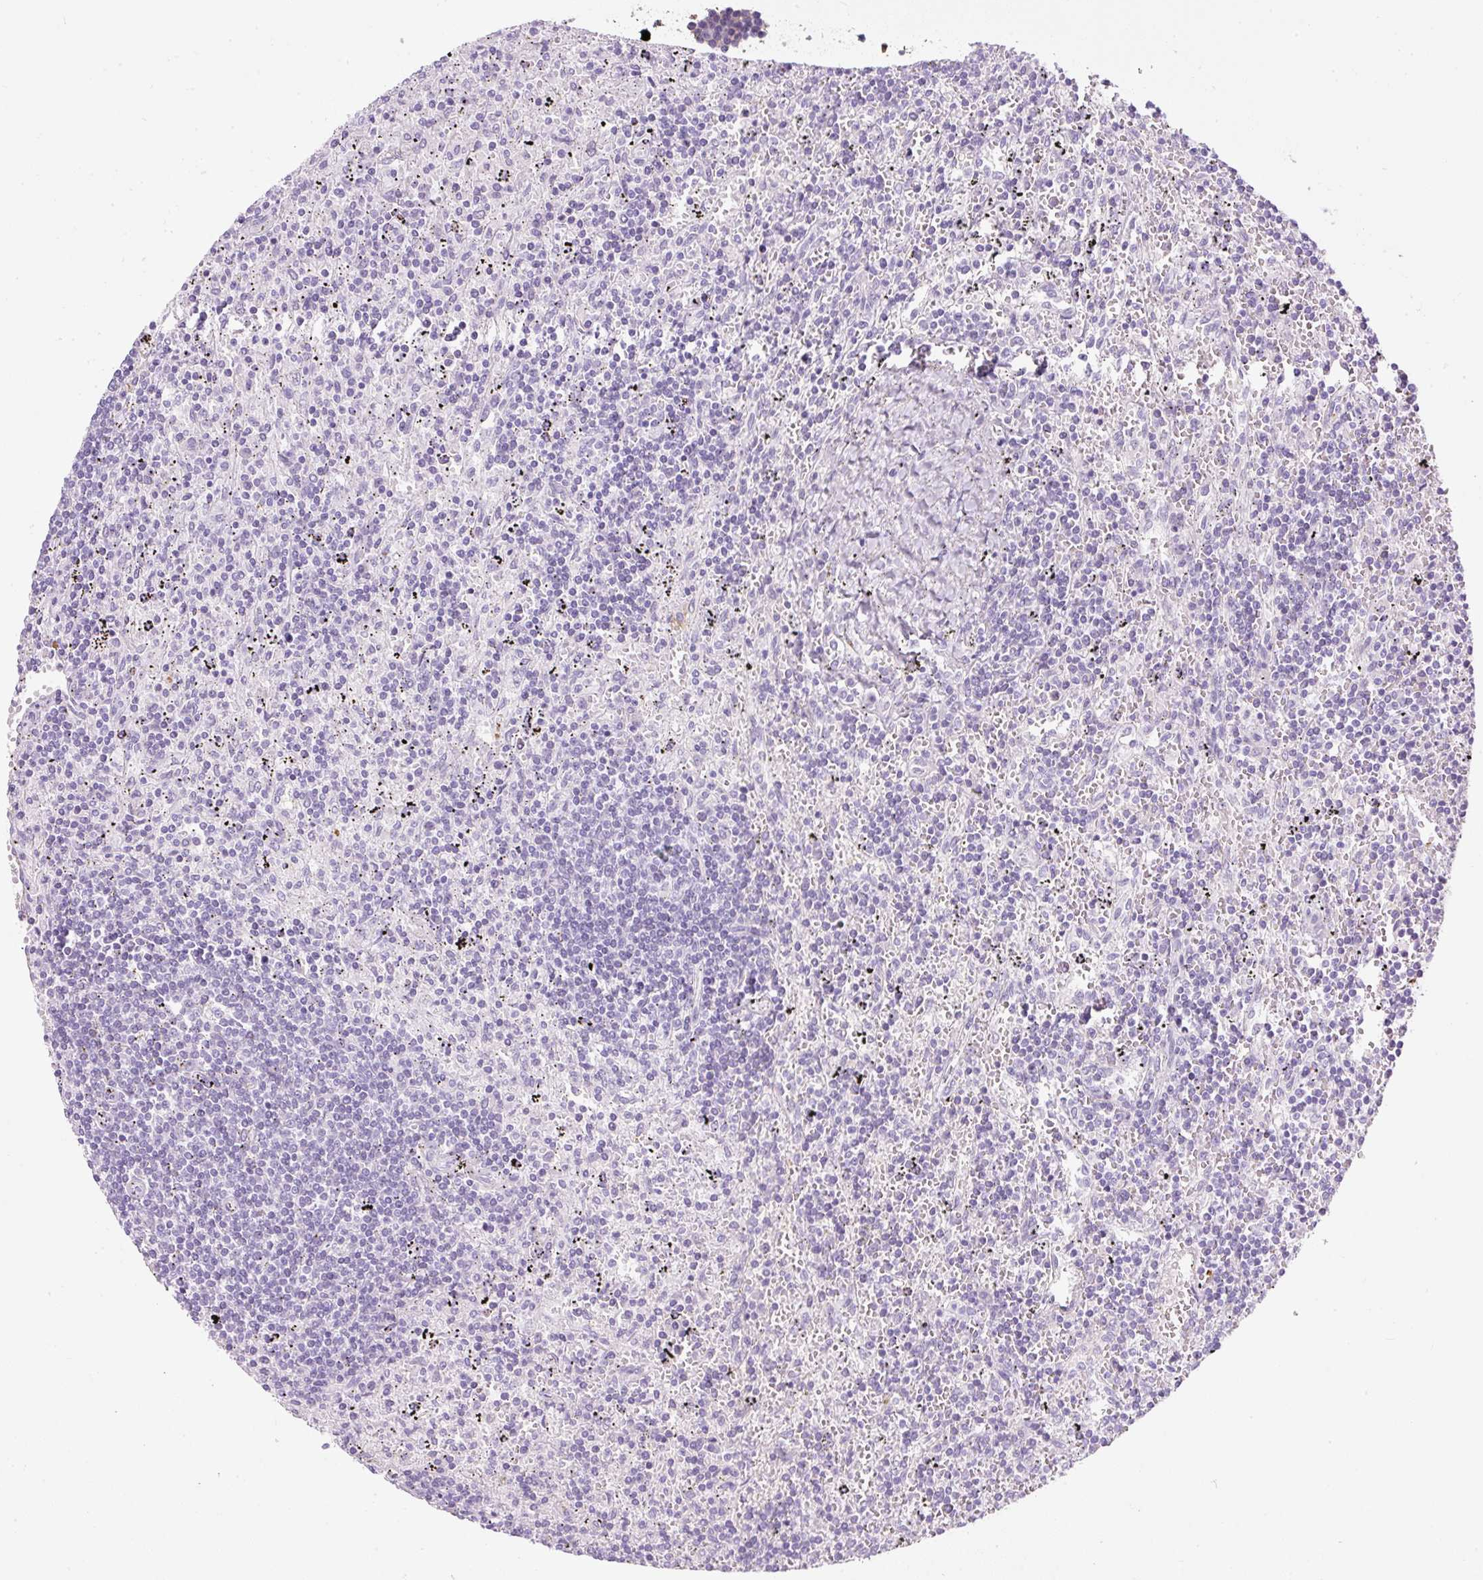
{"staining": {"intensity": "negative", "quantity": "none", "location": "none"}, "tissue": "lymphoma", "cell_type": "Tumor cells", "image_type": "cancer", "snomed": [{"axis": "morphology", "description": "Malignant lymphoma, non-Hodgkin's type, Low grade"}, {"axis": "topography", "description": "Spleen"}], "caption": "This image is of malignant lymphoma, non-Hodgkin's type (low-grade) stained with immunohistochemistry to label a protein in brown with the nuclei are counter-stained blue. There is no positivity in tumor cells. (Stains: DAB (3,3'-diaminobenzidine) immunohistochemistry (IHC) with hematoxylin counter stain, Microscopy: brightfield microscopy at high magnification).", "gene": "APOA1", "patient": {"sex": "male", "age": 76}}